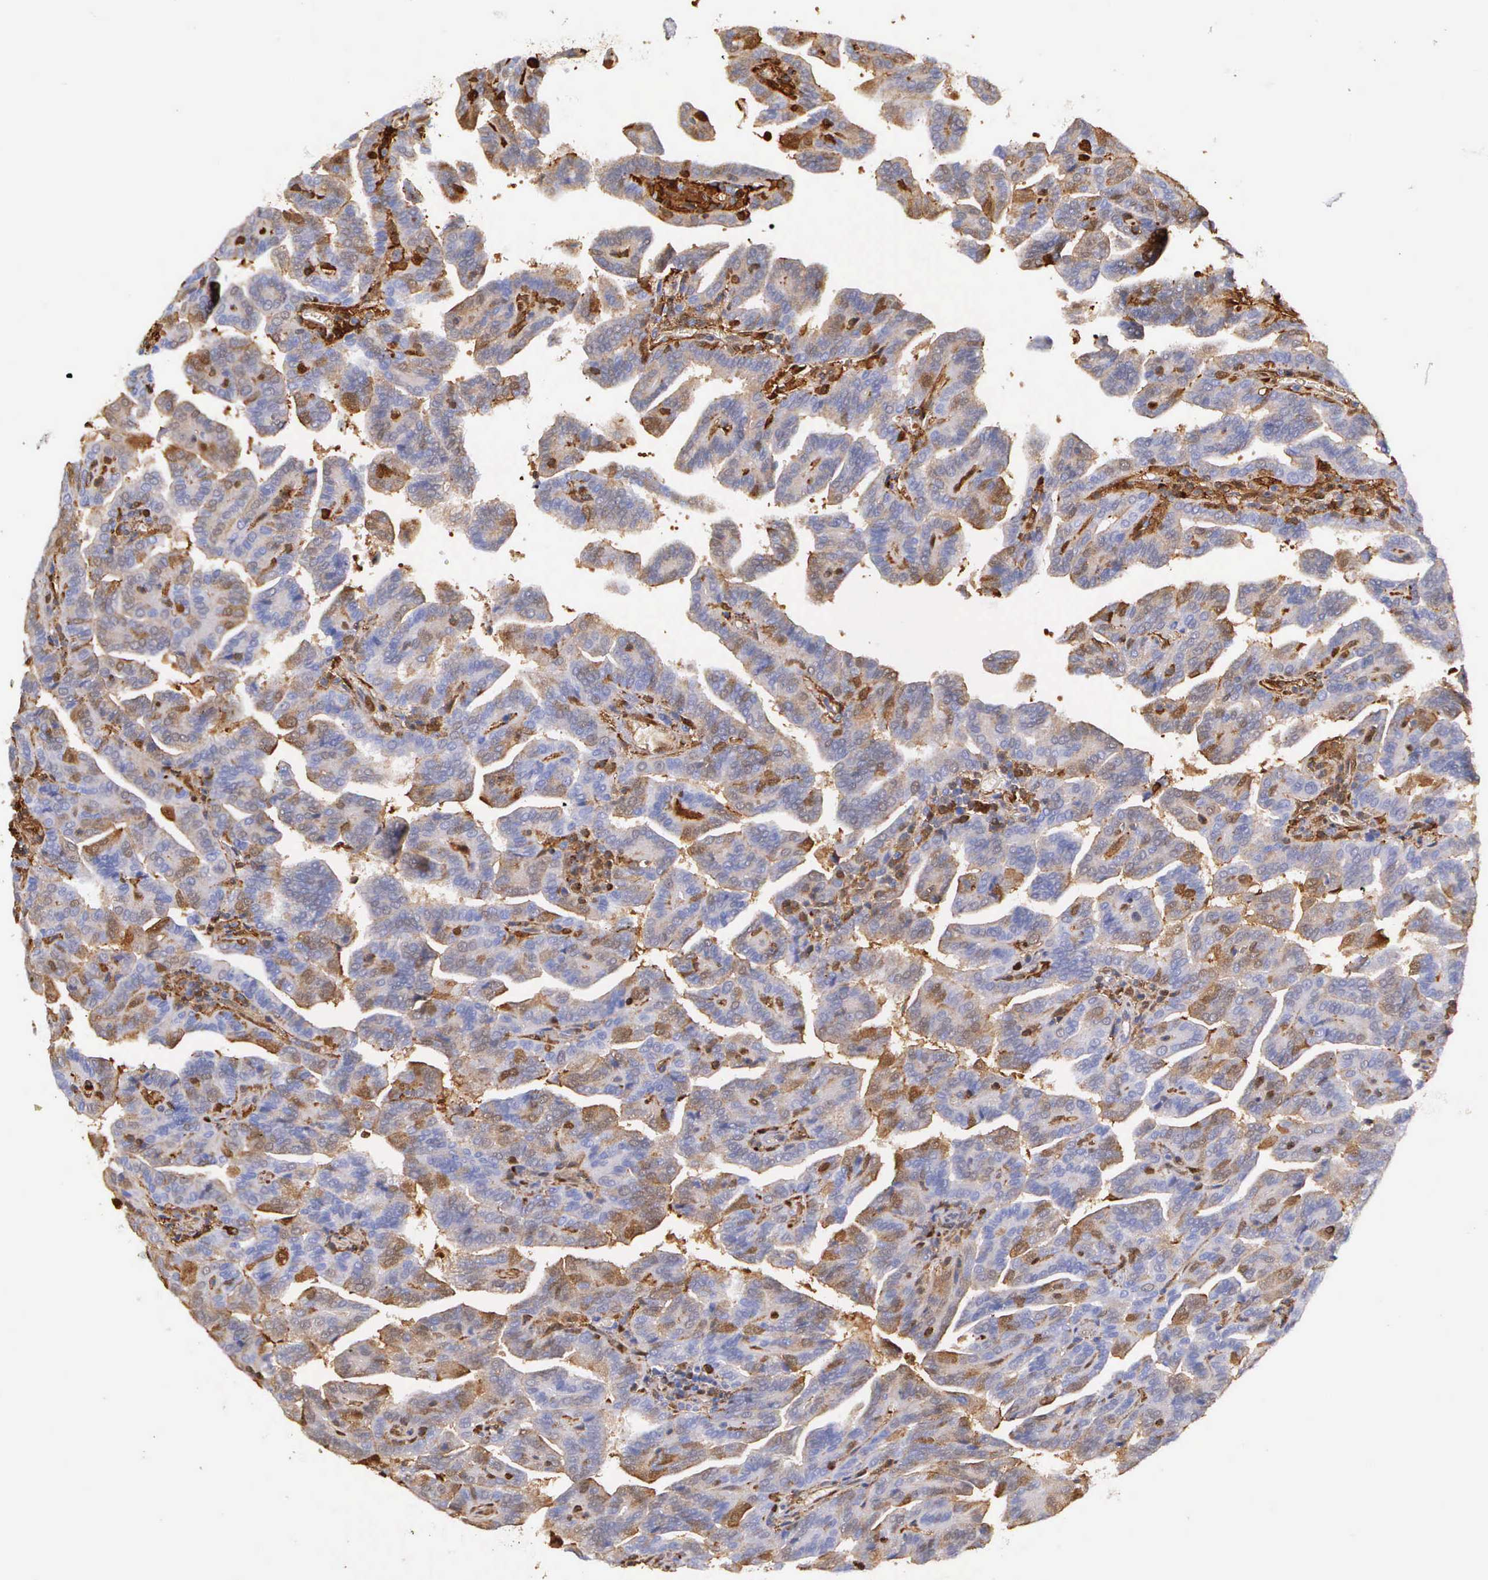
{"staining": {"intensity": "weak", "quantity": "25%-75%", "location": "cytoplasmic/membranous"}, "tissue": "renal cancer", "cell_type": "Tumor cells", "image_type": "cancer", "snomed": [{"axis": "morphology", "description": "Adenocarcinoma, NOS"}, {"axis": "topography", "description": "Kidney"}], "caption": "Brown immunohistochemical staining in human renal adenocarcinoma demonstrates weak cytoplasmic/membranous positivity in about 25%-75% of tumor cells.", "gene": "LGALS1", "patient": {"sex": "male", "age": 61}}